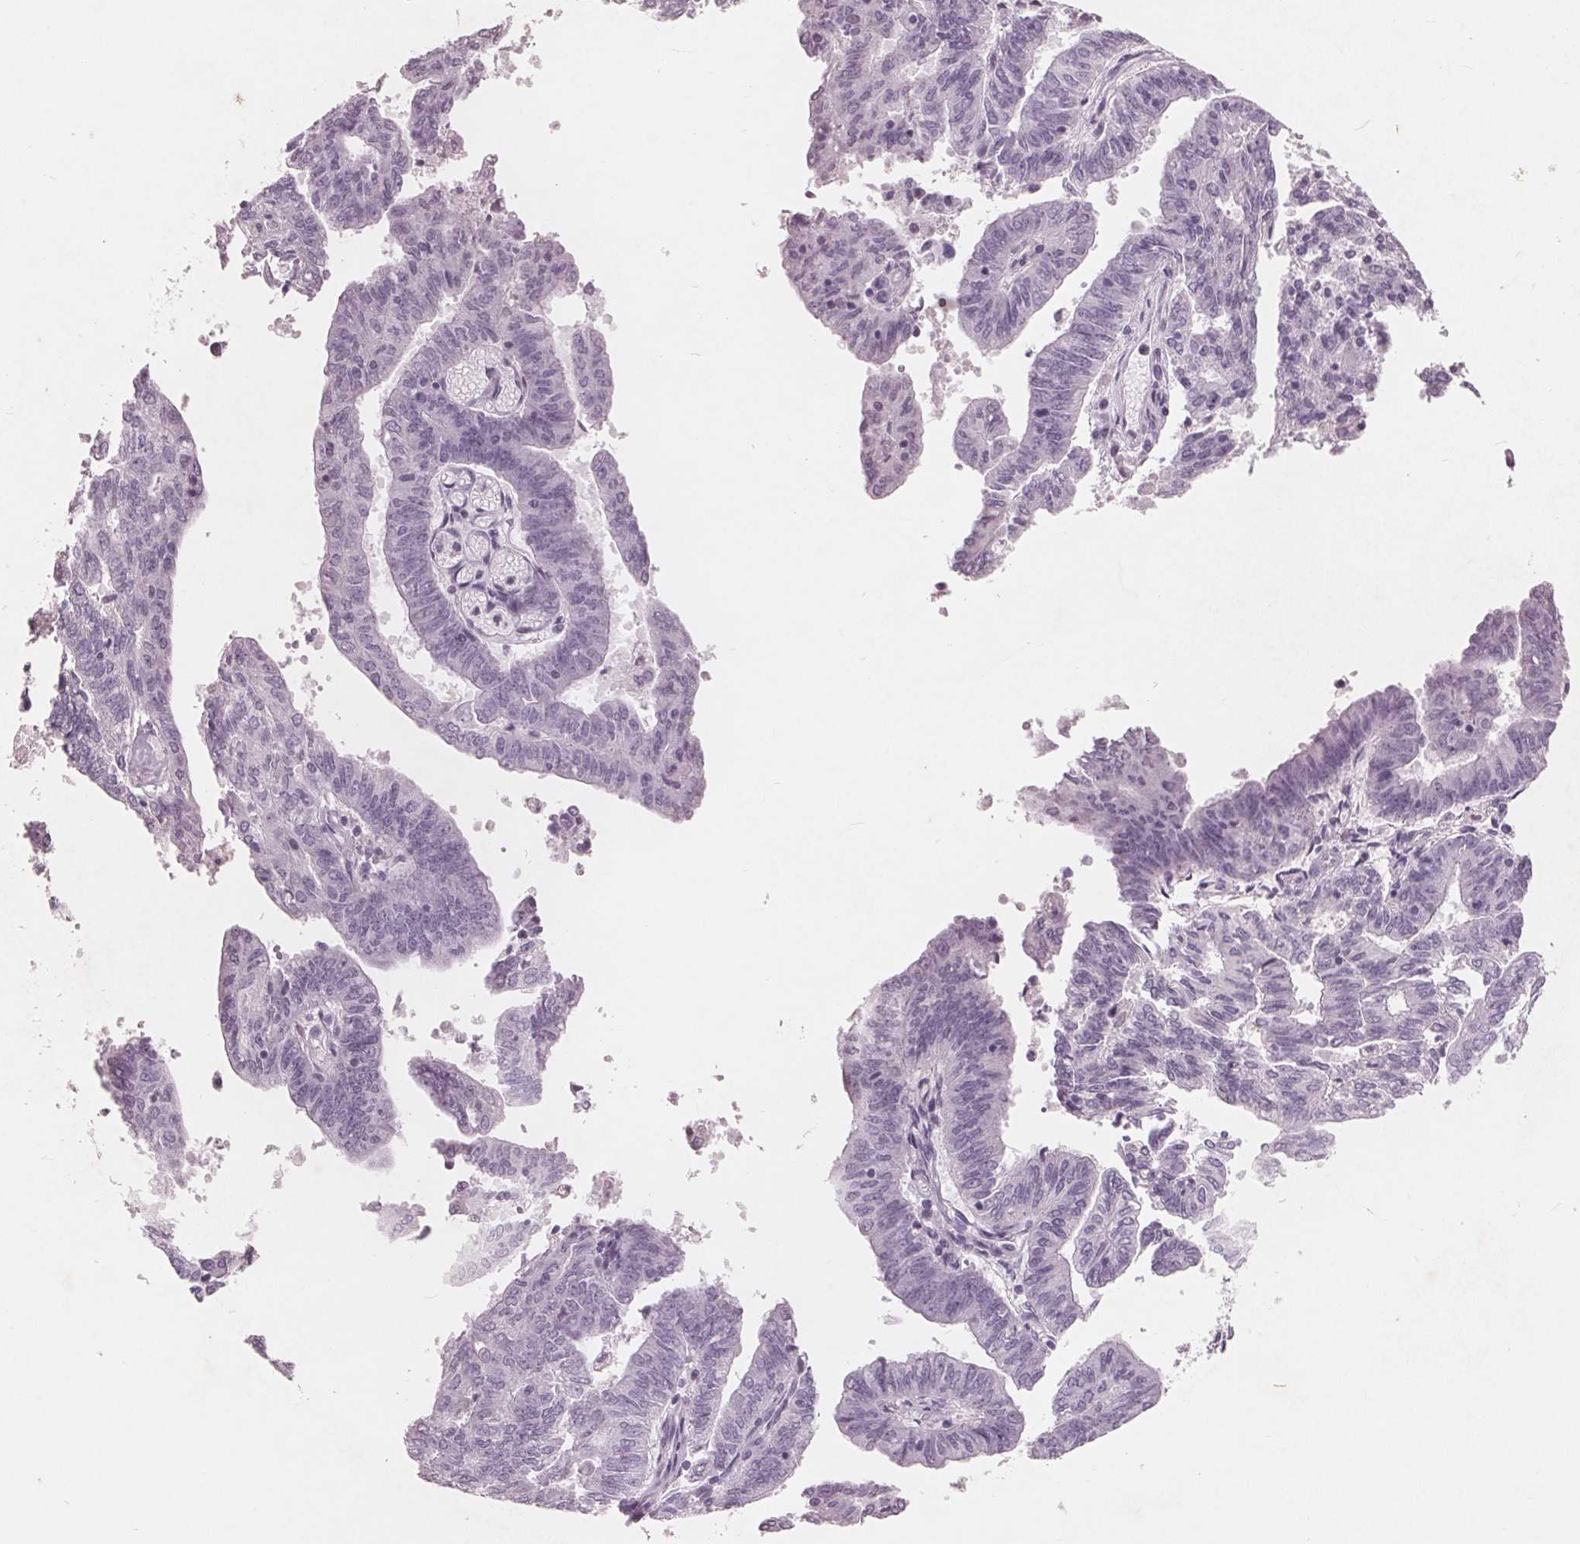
{"staining": {"intensity": "negative", "quantity": "none", "location": "none"}, "tissue": "endometrial cancer", "cell_type": "Tumor cells", "image_type": "cancer", "snomed": [{"axis": "morphology", "description": "Adenocarcinoma, NOS"}, {"axis": "topography", "description": "Endometrium"}], "caption": "This is a histopathology image of IHC staining of adenocarcinoma (endometrial), which shows no positivity in tumor cells.", "gene": "PTPN14", "patient": {"sex": "female", "age": 82}}